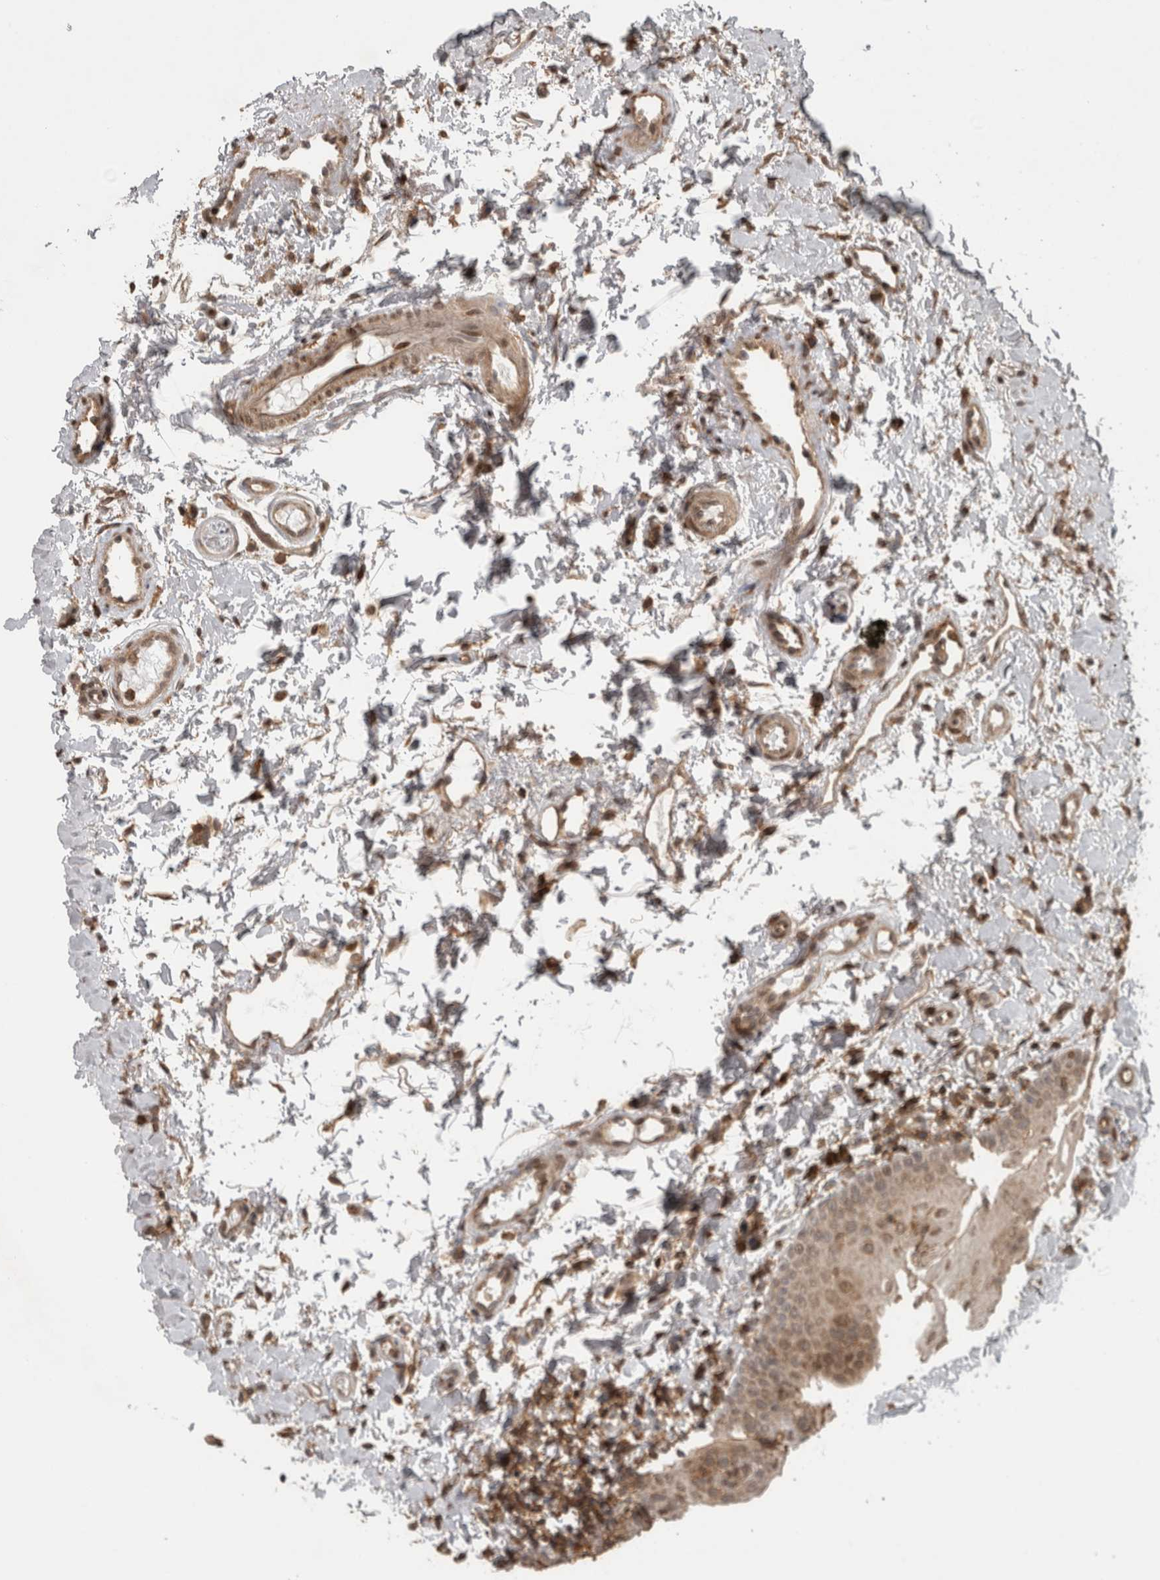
{"staining": {"intensity": "weak", "quantity": "25%-75%", "location": "cytoplasmic/membranous"}, "tissue": "oral mucosa", "cell_type": "Squamous epithelial cells", "image_type": "normal", "snomed": [{"axis": "morphology", "description": "Normal tissue, NOS"}, {"axis": "topography", "description": "Skin"}, {"axis": "topography", "description": "Oral tissue"}], "caption": "Immunohistochemistry (IHC) of normal oral mucosa displays low levels of weak cytoplasmic/membranous positivity in approximately 25%-75% of squamous epithelial cells. (DAB IHC with brightfield microscopy, high magnification).", "gene": "ATXN2", "patient": {"sex": "male", "age": 84}}